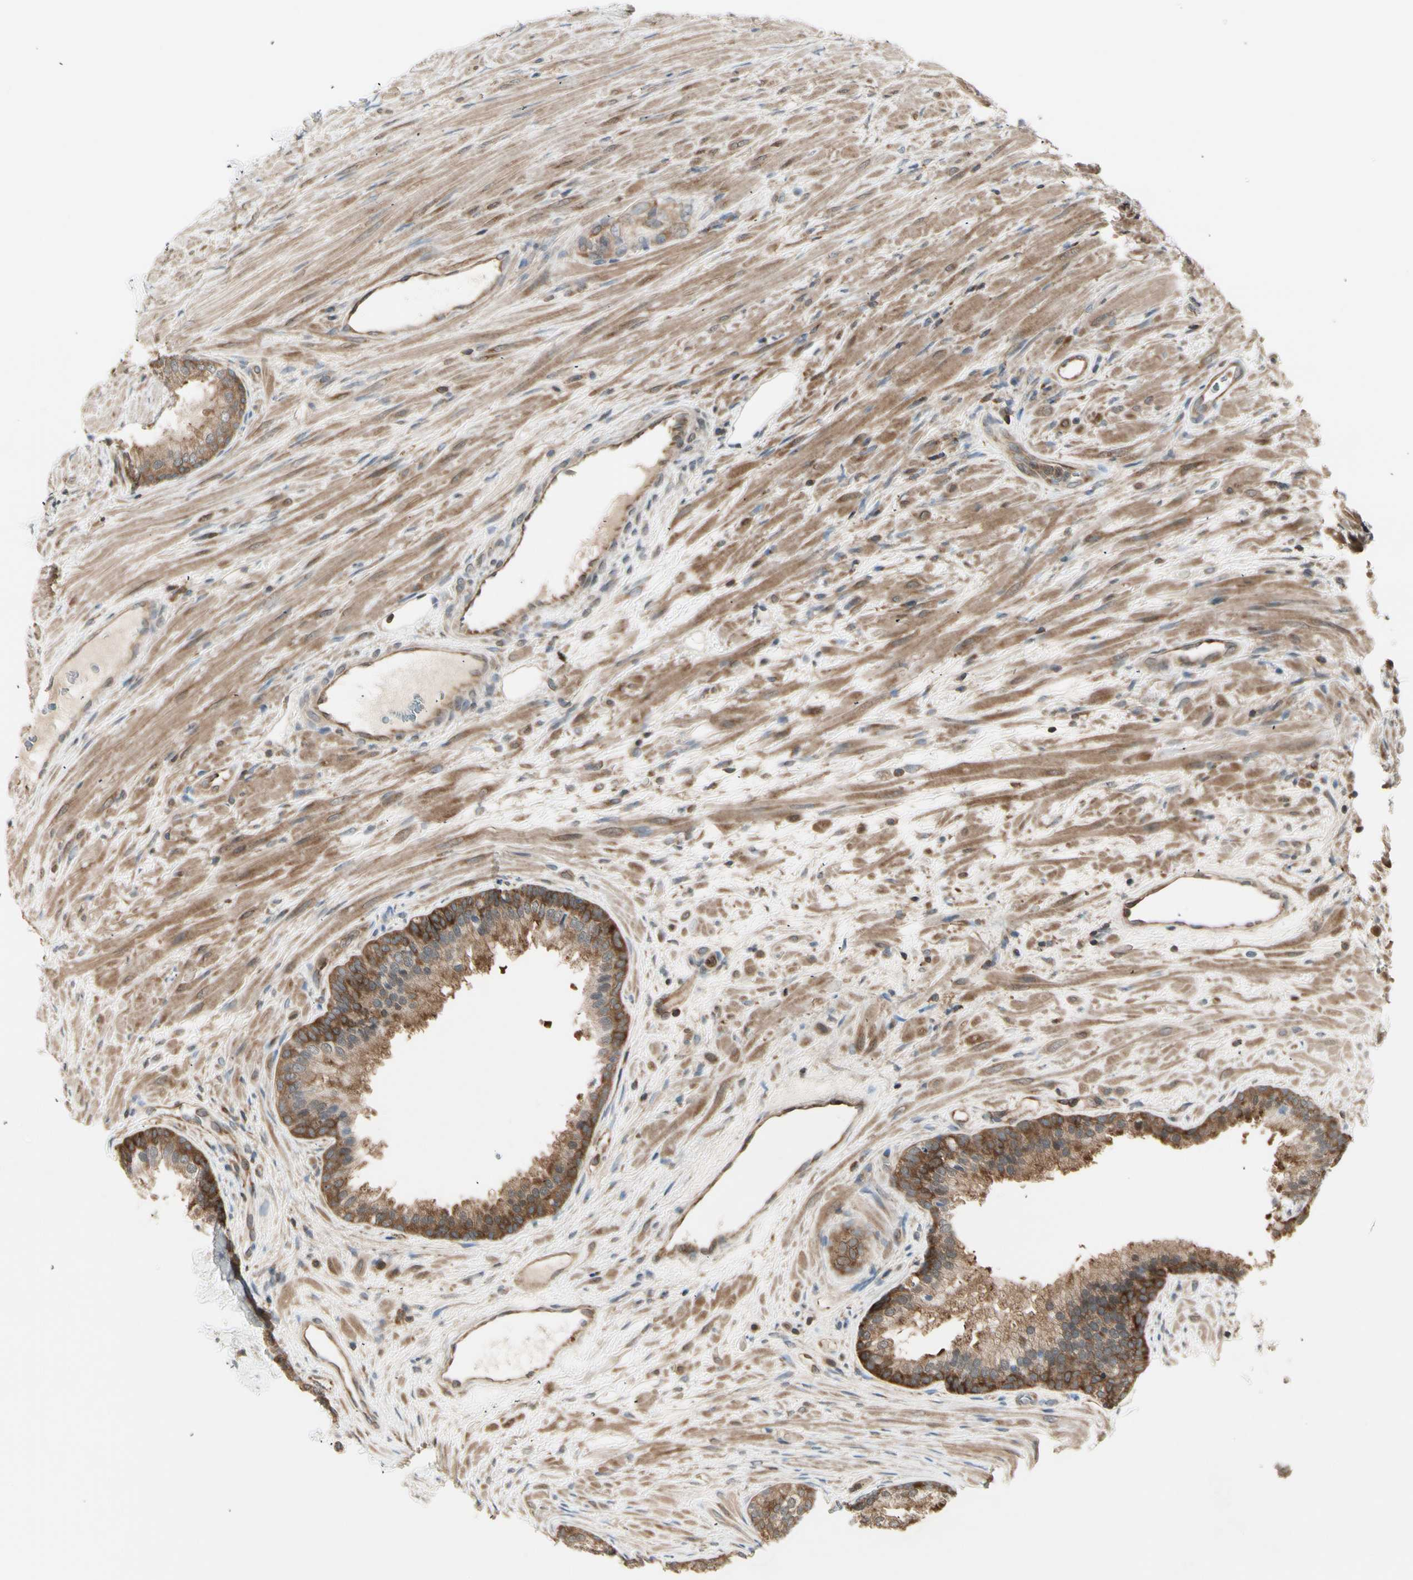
{"staining": {"intensity": "moderate", "quantity": ">75%", "location": "cytoplasmic/membranous"}, "tissue": "prostate", "cell_type": "Glandular cells", "image_type": "normal", "snomed": [{"axis": "morphology", "description": "Normal tissue, NOS"}, {"axis": "topography", "description": "Prostate"}], "caption": "The micrograph displays staining of unremarkable prostate, revealing moderate cytoplasmic/membranous protein positivity (brown color) within glandular cells.", "gene": "OXSR1", "patient": {"sex": "male", "age": 76}}